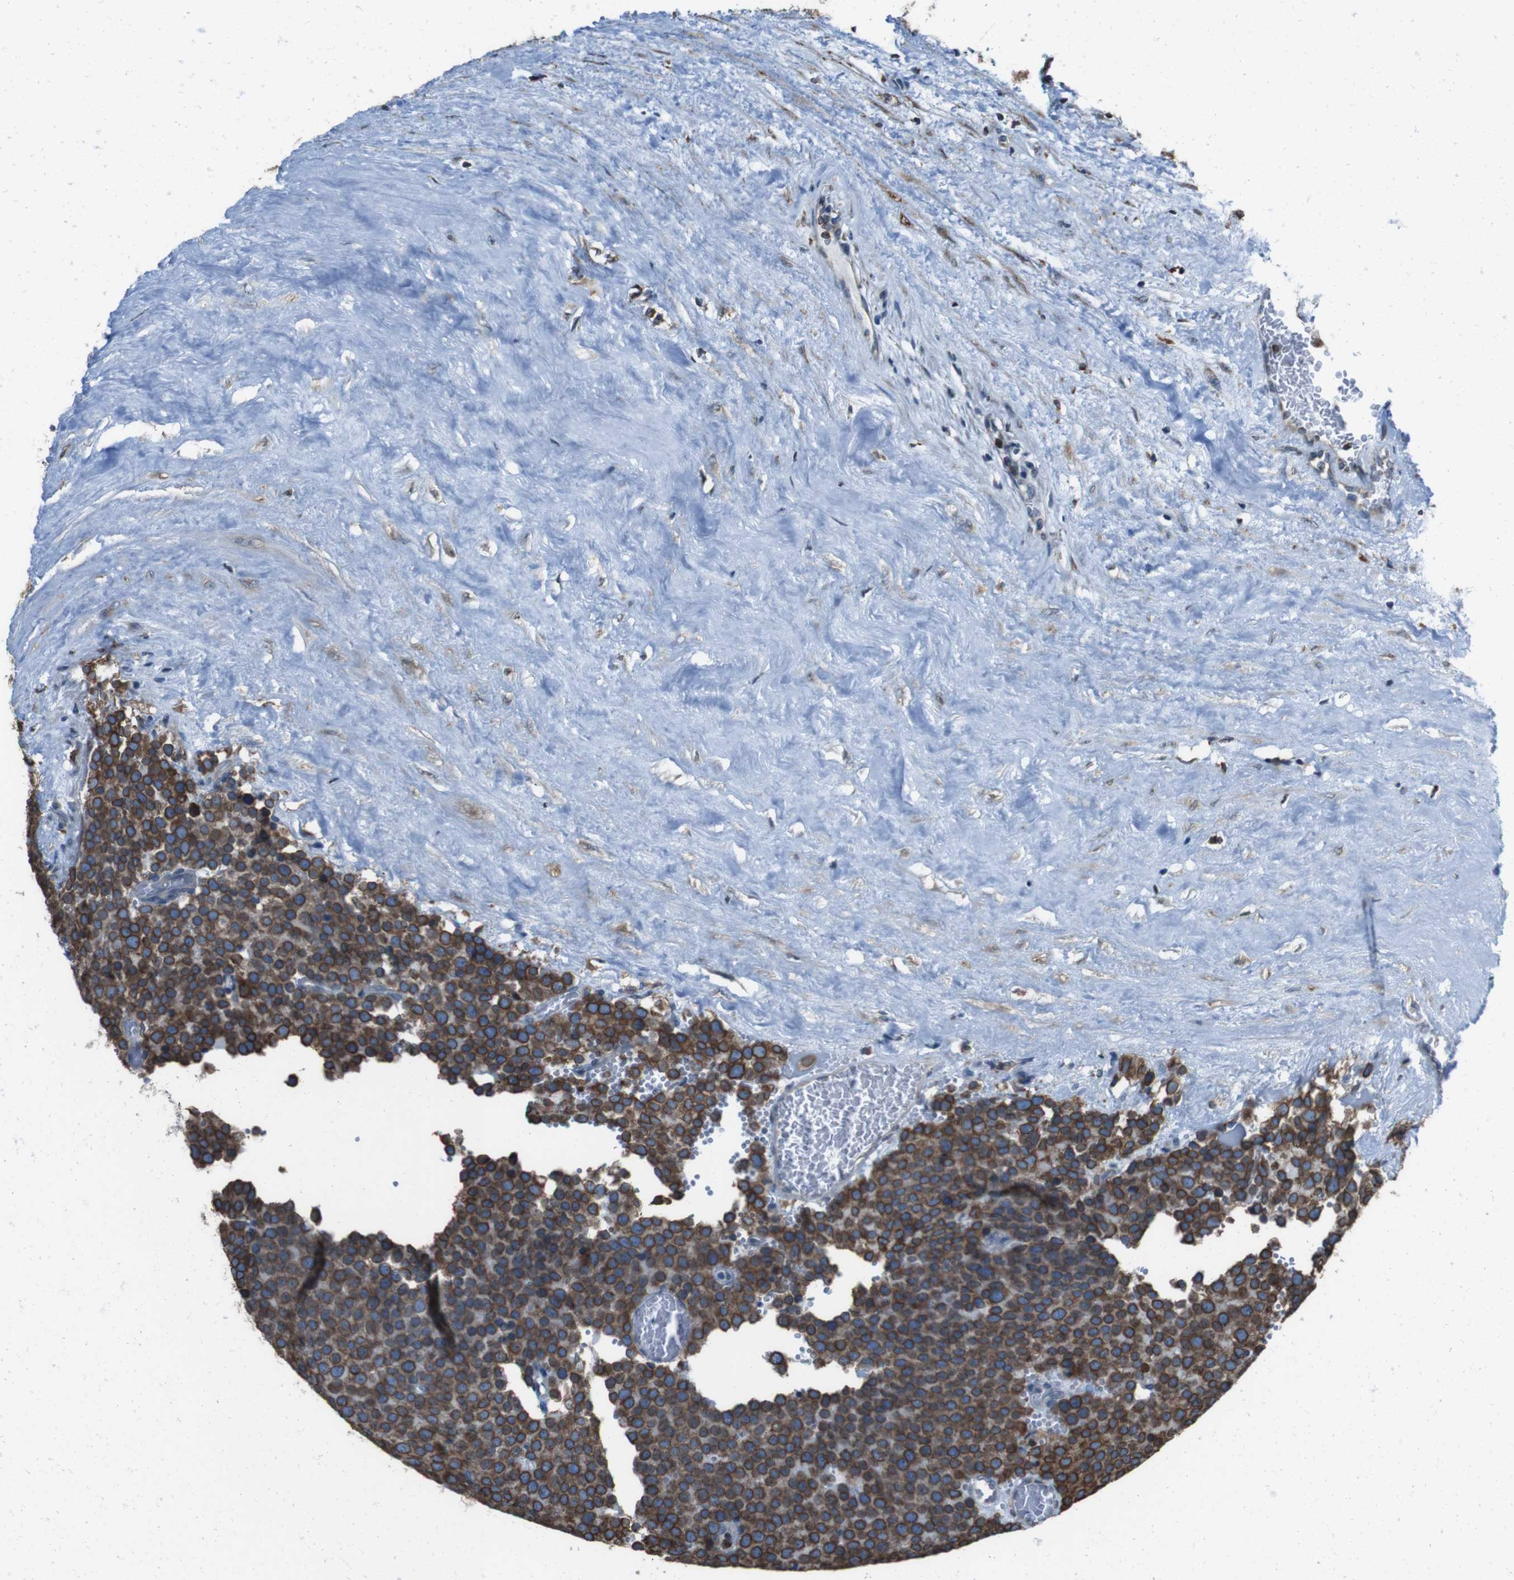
{"staining": {"intensity": "moderate", "quantity": ">75%", "location": "cytoplasmic/membranous,nuclear"}, "tissue": "testis cancer", "cell_type": "Tumor cells", "image_type": "cancer", "snomed": [{"axis": "morphology", "description": "Normal tissue, NOS"}, {"axis": "morphology", "description": "Seminoma, NOS"}, {"axis": "topography", "description": "Testis"}], "caption": "An IHC micrograph of tumor tissue is shown. Protein staining in brown shows moderate cytoplasmic/membranous and nuclear positivity in testis cancer within tumor cells.", "gene": "APMAP", "patient": {"sex": "male", "age": 71}}